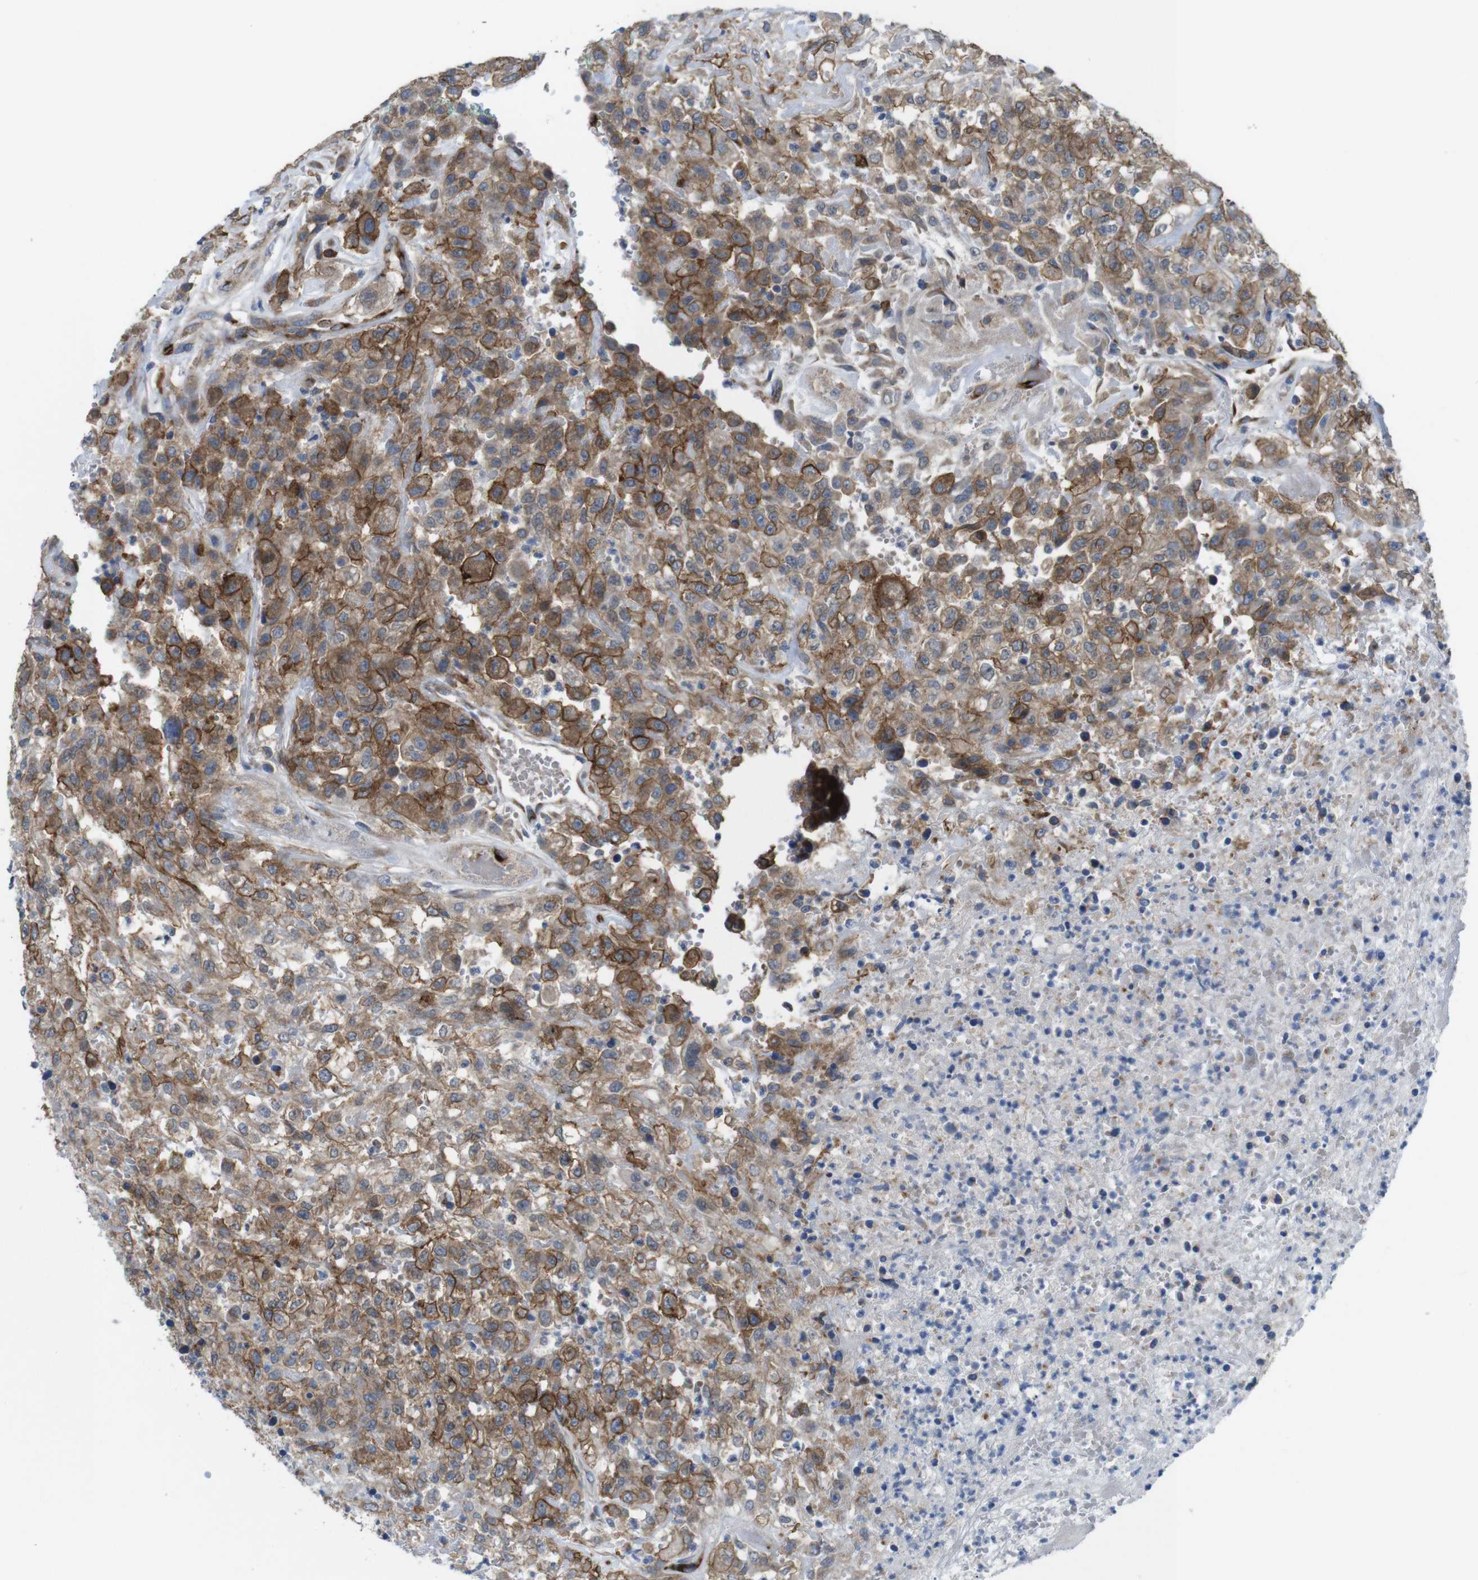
{"staining": {"intensity": "moderate", "quantity": ">75%", "location": "cytoplasmic/membranous"}, "tissue": "urothelial cancer", "cell_type": "Tumor cells", "image_type": "cancer", "snomed": [{"axis": "morphology", "description": "Urothelial carcinoma, High grade"}, {"axis": "topography", "description": "Urinary bladder"}], "caption": "A micrograph showing moderate cytoplasmic/membranous staining in about >75% of tumor cells in urothelial cancer, as visualized by brown immunohistochemical staining.", "gene": "EFCAB14", "patient": {"sex": "male", "age": 46}}